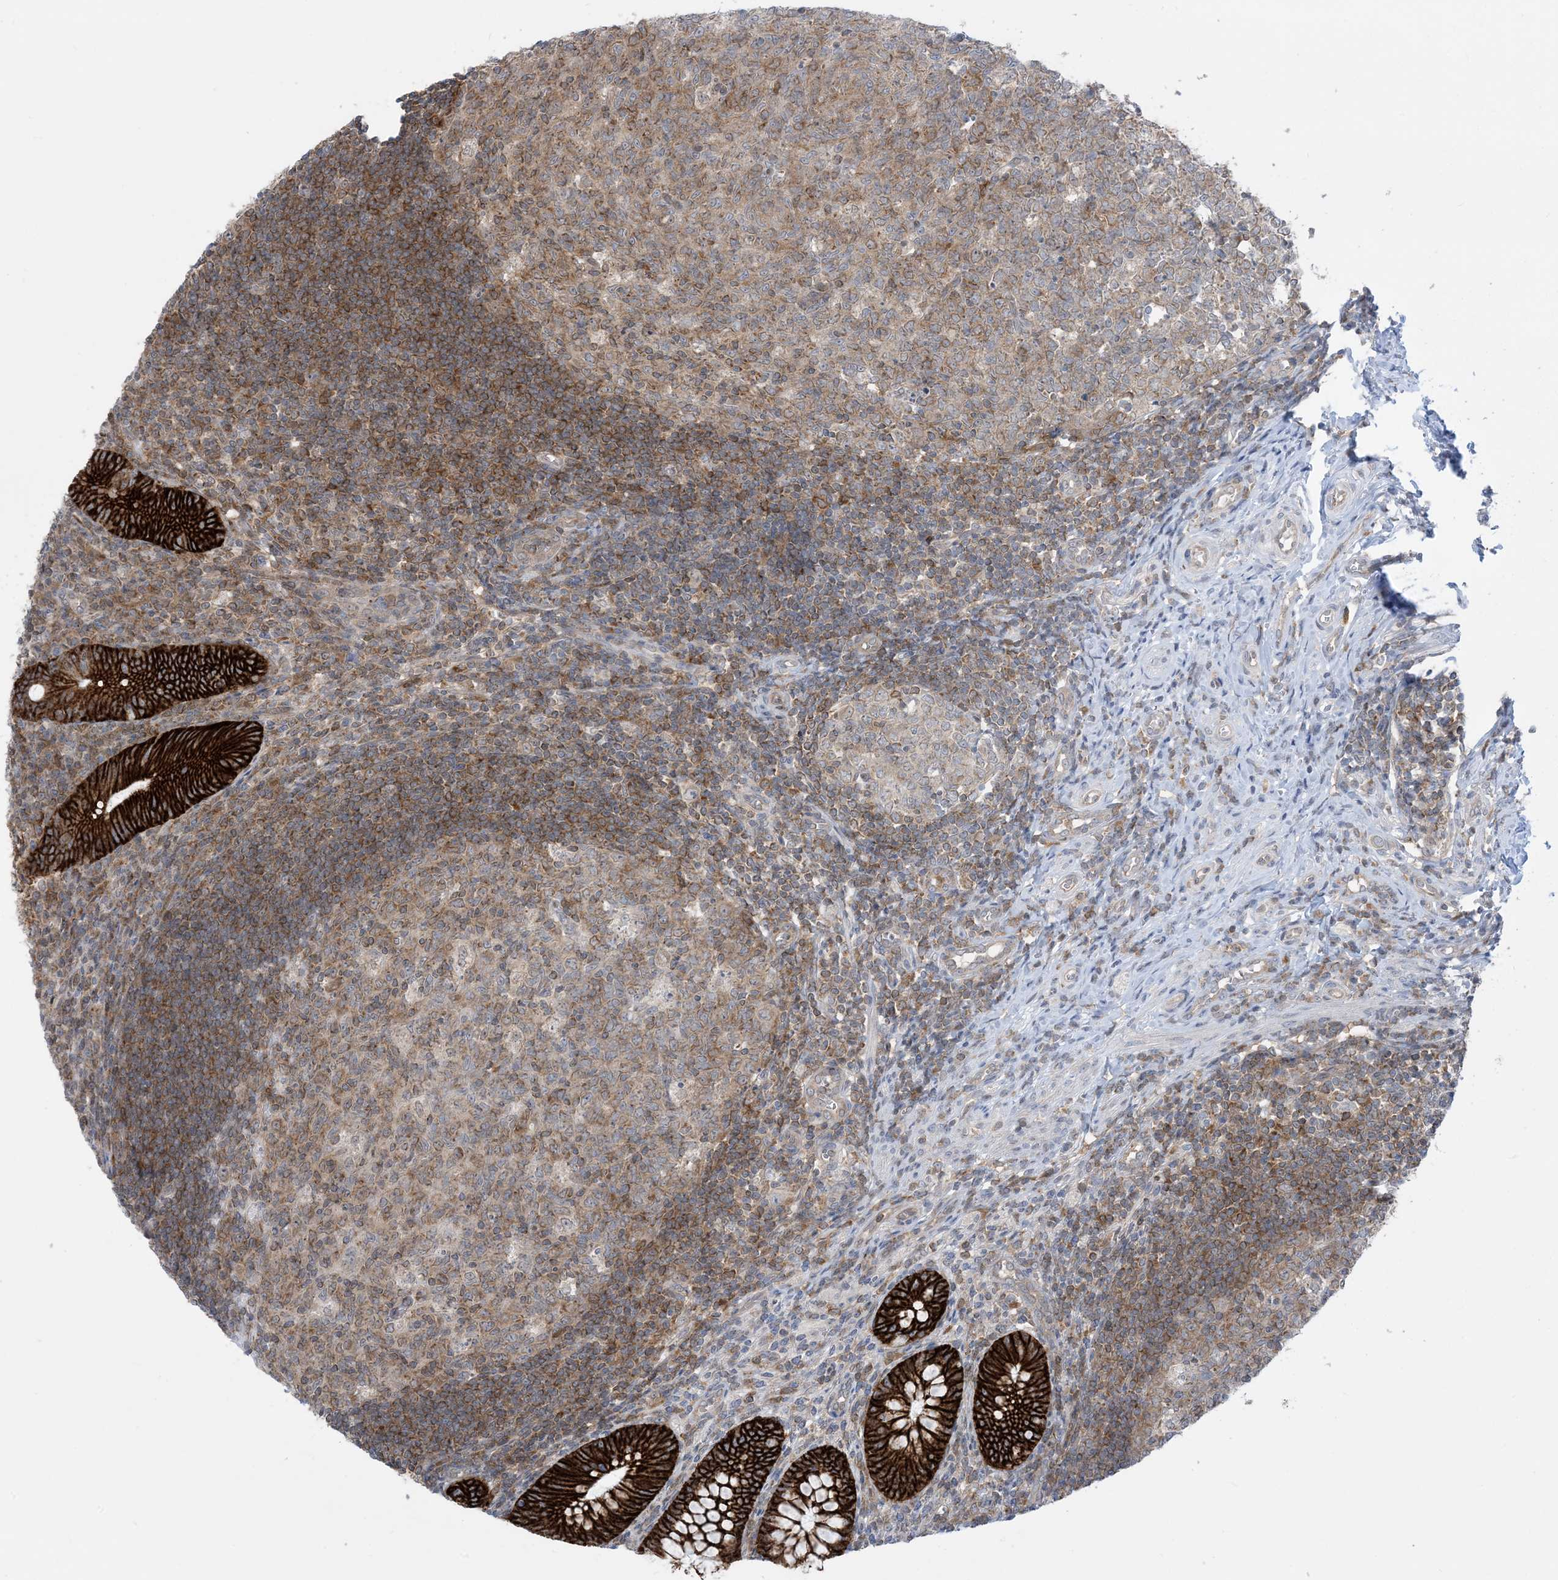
{"staining": {"intensity": "strong", "quantity": ">75%", "location": "cytoplasmic/membranous"}, "tissue": "appendix", "cell_type": "Glandular cells", "image_type": "normal", "snomed": [{"axis": "morphology", "description": "Normal tissue, NOS"}, {"axis": "topography", "description": "Appendix"}], "caption": "IHC staining of normal appendix, which displays high levels of strong cytoplasmic/membranous expression in about >75% of glandular cells indicating strong cytoplasmic/membranous protein expression. The staining was performed using DAB (brown) for protein detection and nuclei were counterstained in hematoxylin (blue).", "gene": "CASP4", "patient": {"sex": "male", "age": 14}}